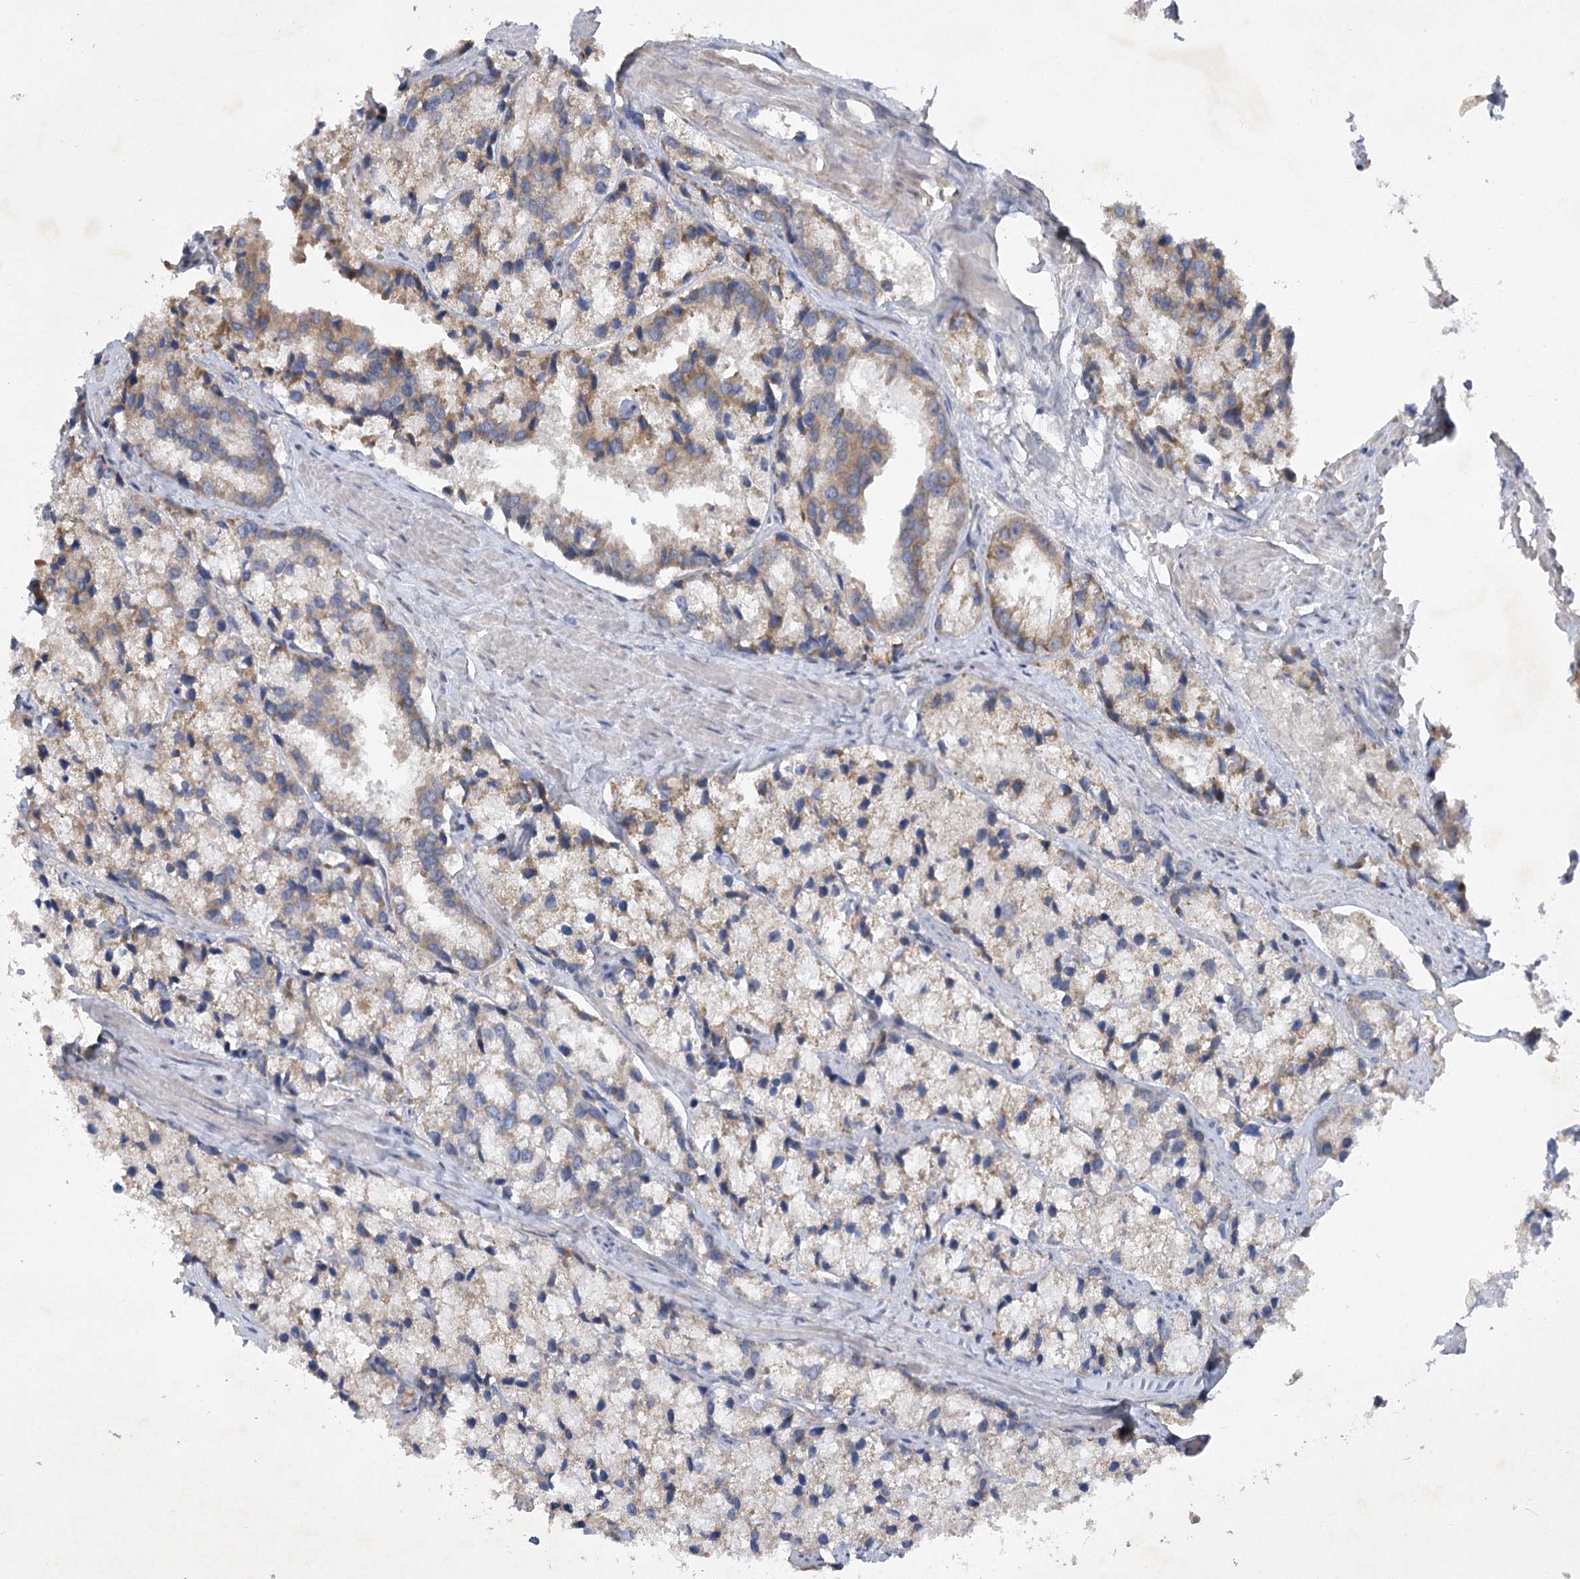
{"staining": {"intensity": "weak", "quantity": "25%-75%", "location": "cytoplasmic/membranous"}, "tissue": "prostate cancer", "cell_type": "Tumor cells", "image_type": "cancer", "snomed": [{"axis": "morphology", "description": "Adenocarcinoma, High grade"}, {"axis": "topography", "description": "Prostate"}], "caption": "A brown stain highlights weak cytoplasmic/membranous positivity of a protein in human prostate cancer (high-grade adenocarcinoma) tumor cells.", "gene": "TRAF3IP1", "patient": {"sex": "male", "age": 66}}